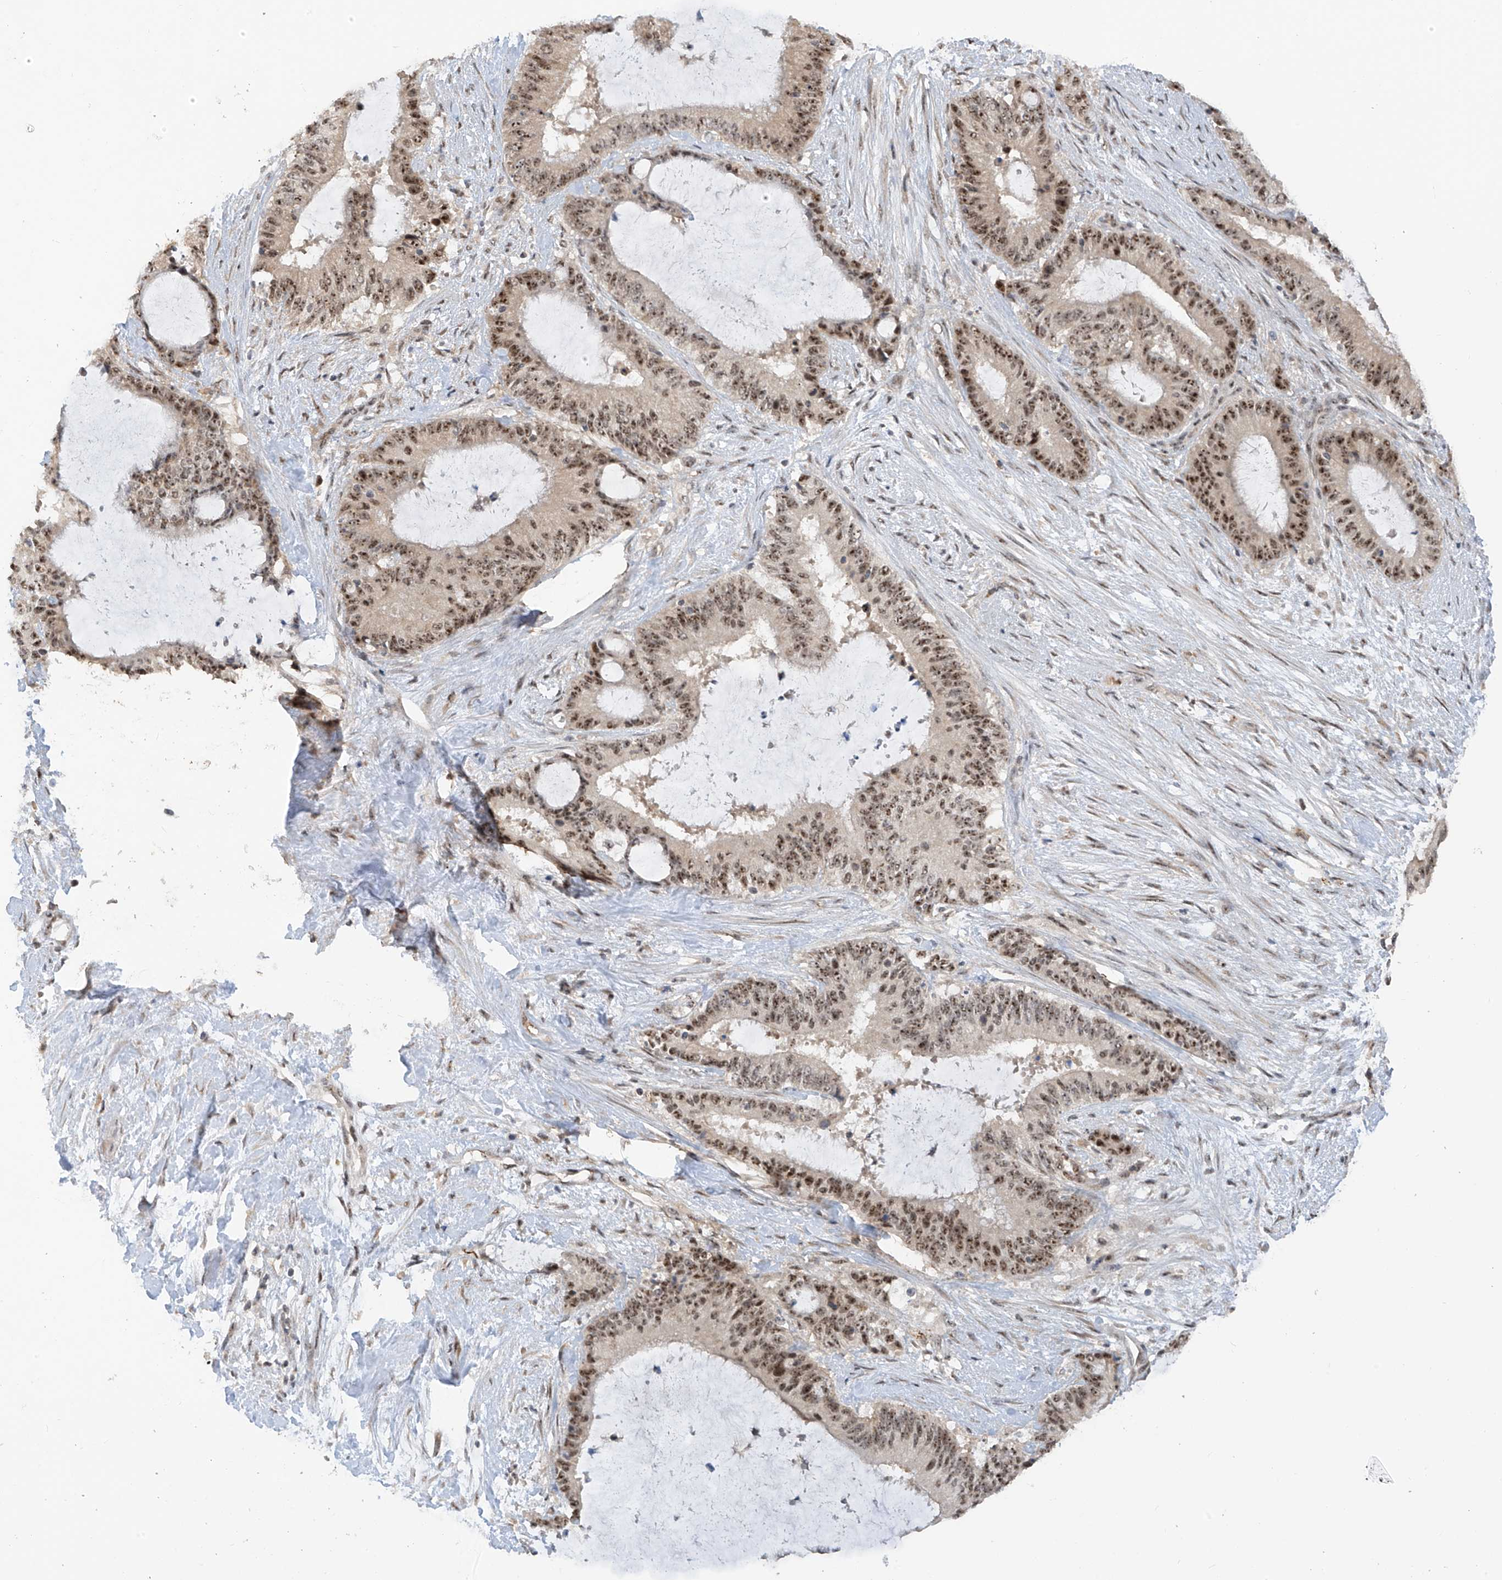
{"staining": {"intensity": "moderate", "quantity": ">75%", "location": "nuclear"}, "tissue": "liver cancer", "cell_type": "Tumor cells", "image_type": "cancer", "snomed": [{"axis": "morphology", "description": "Normal tissue, NOS"}, {"axis": "morphology", "description": "Cholangiocarcinoma"}, {"axis": "topography", "description": "Liver"}, {"axis": "topography", "description": "Peripheral nerve tissue"}], "caption": "Brown immunohistochemical staining in human liver cancer displays moderate nuclear positivity in approximately >75% of tumor cells.", "gene": "C1orf131", "patient": {"sex": "female", "age": 73}}